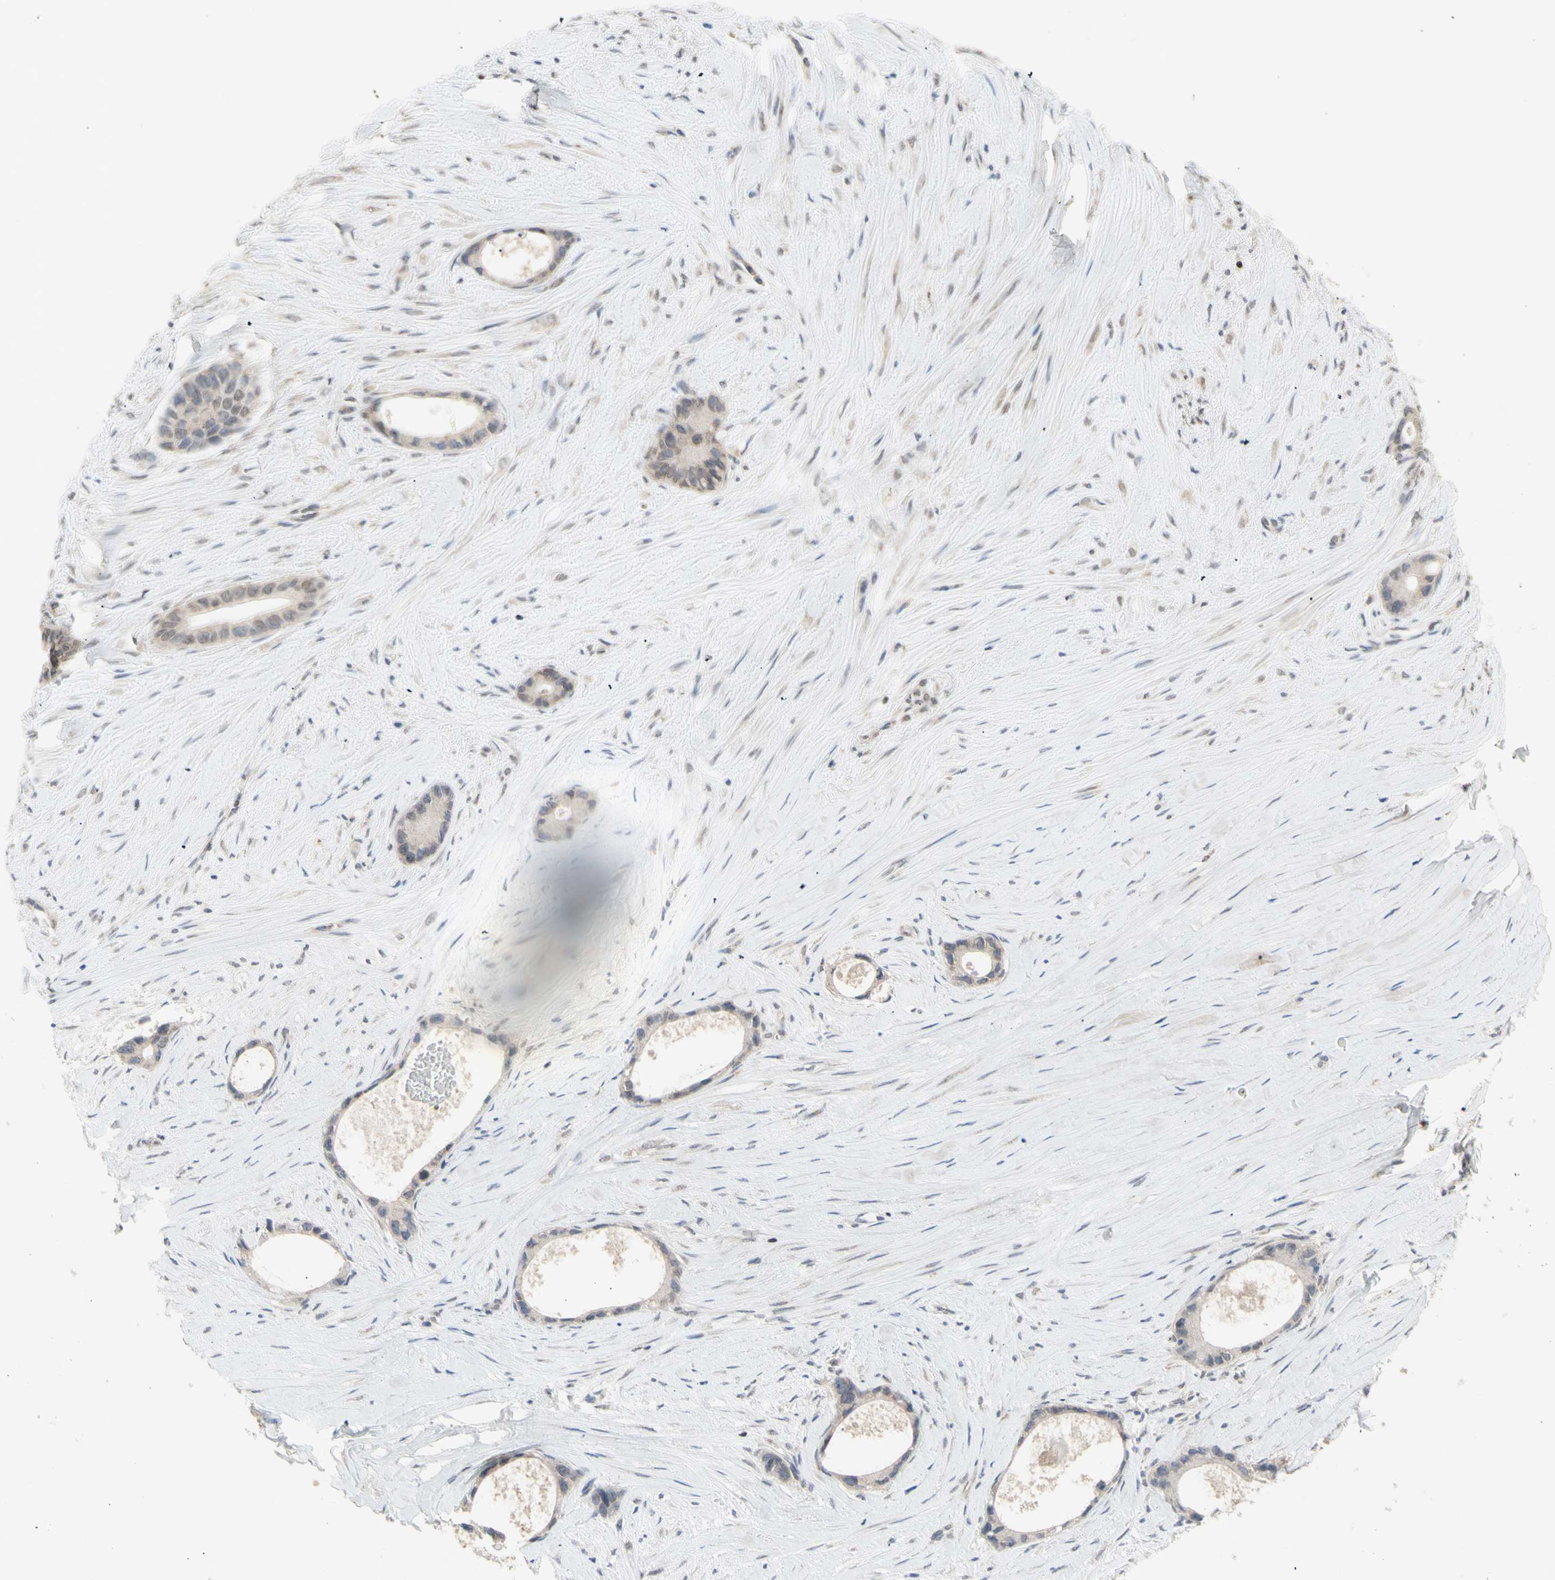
{"staining": {"intensity": "weak", "quantity": ">75%", "location": "cytoplasmic/membranous"}, "tissue": "liver cancer", "cell_type": "Tumor cells", "image_type": "cancer", "snomed": [{"axis": "morphology", "description": "Cholangiocarcinoma"}, {"axis": "topography", "description": "Liver"}], "caption": "Protein expression analysis of cholangiocarcinoma (liver) exhibits weak cytoplasmic/membranous positivity in about >75% of tumor cells.", "gene": "NLRP1", "patient": {"sex": "female", "age": 55}}